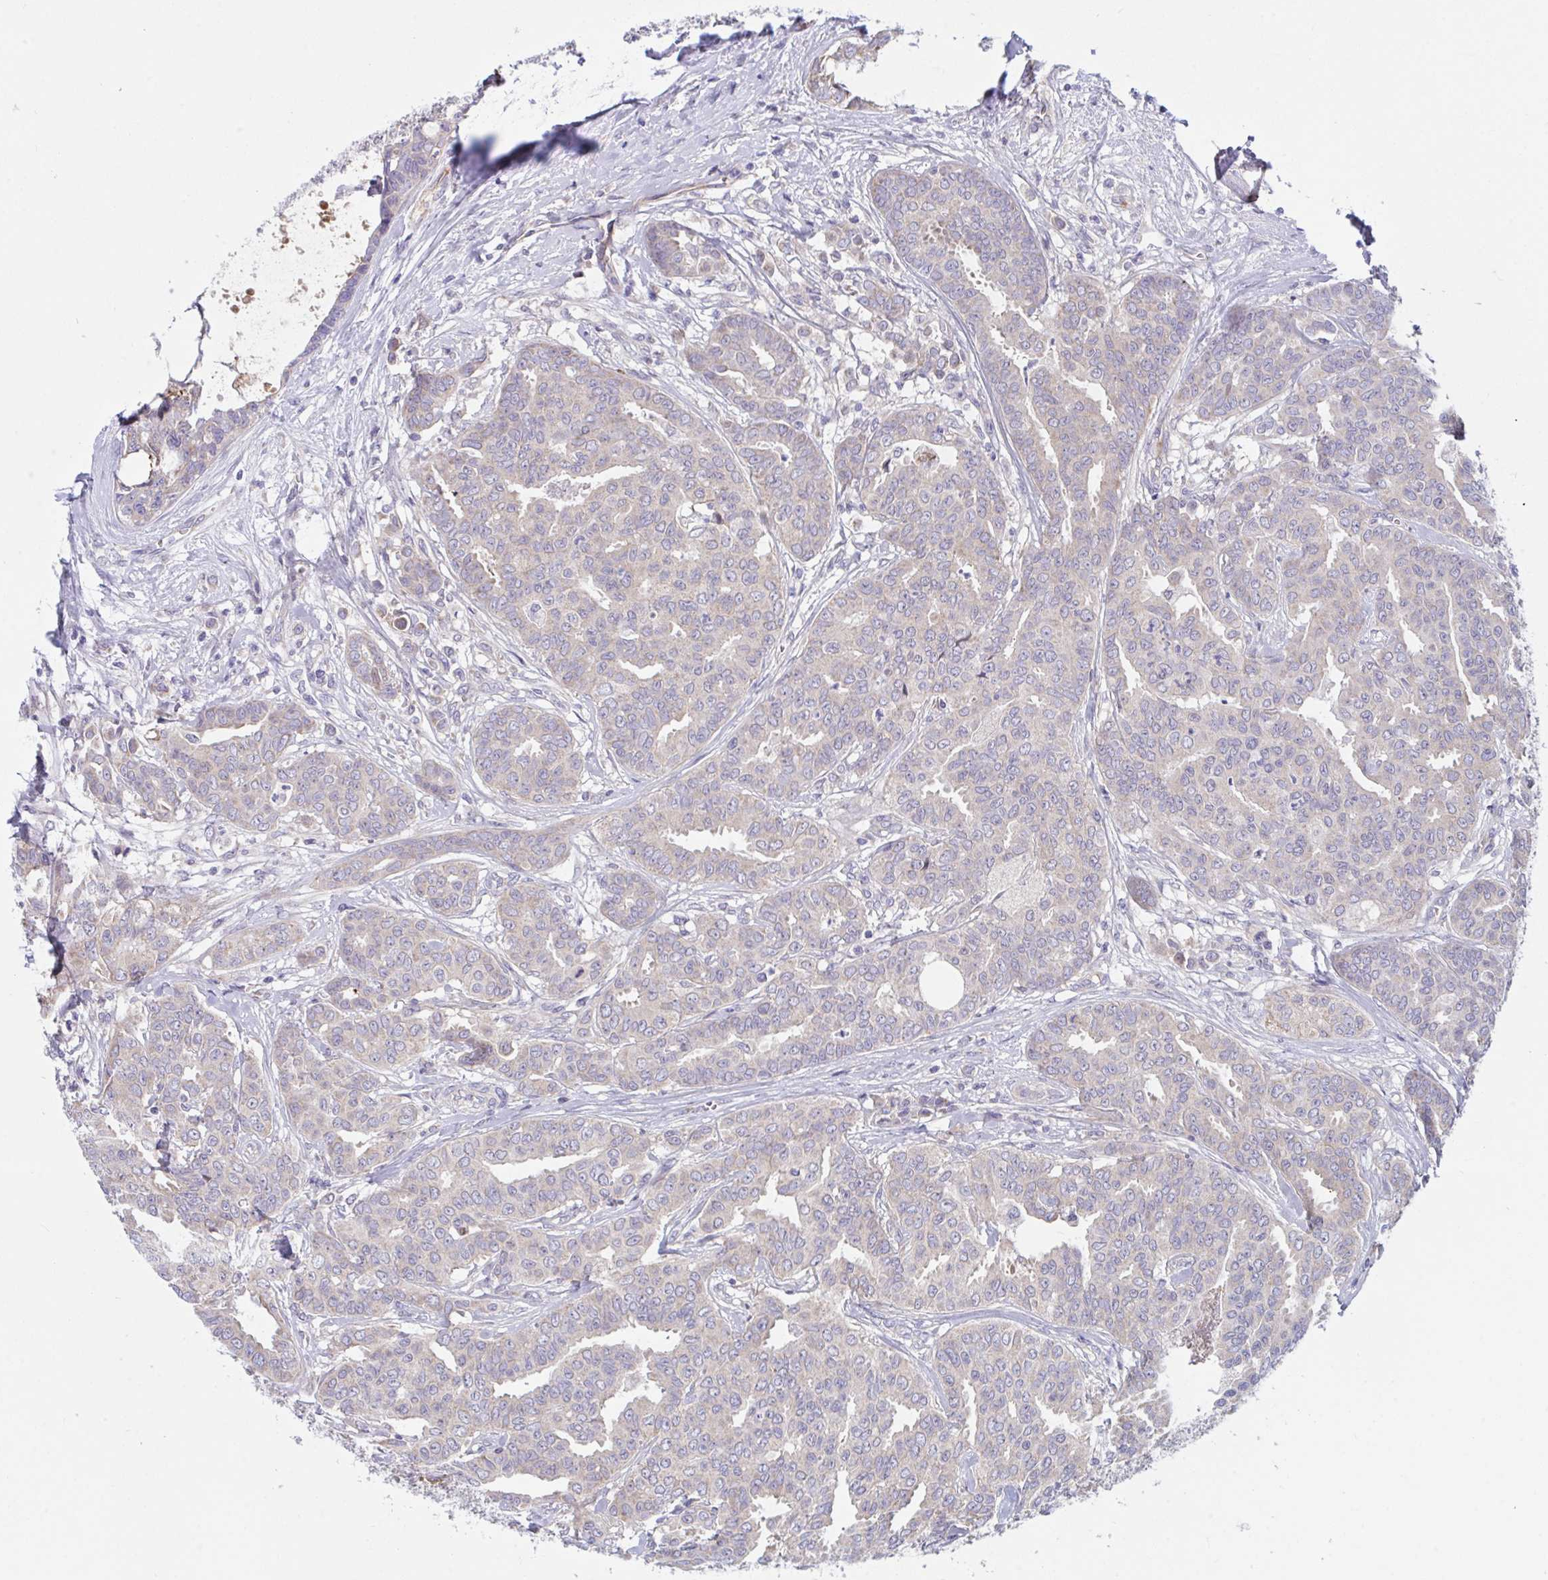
{"staining": {"intensity": "negative", "quantity": "none", "location": "none"}, "tissue": "breast cancer", "cell_type": "Tumor cells", "image_type": "cancer", "snomed": [{"axis": "morphology", "description": "Duct carcinoma"}, {"axis": "topography", "description": "Breast"}], "caption": "High power microscopy micrograph of an IHC micrograph of breast cancer (infiltrating ductal carcinoma), revealing no significant positivity in tumor cells. (Stains: DAB (3,3'-diaminobenzidine) IHC with hematoxylin counter stain, Microscopy: brightfield microscopy at high magnification).", "gene": "IL37", "patient": {"sex": "female", "age": 45}}